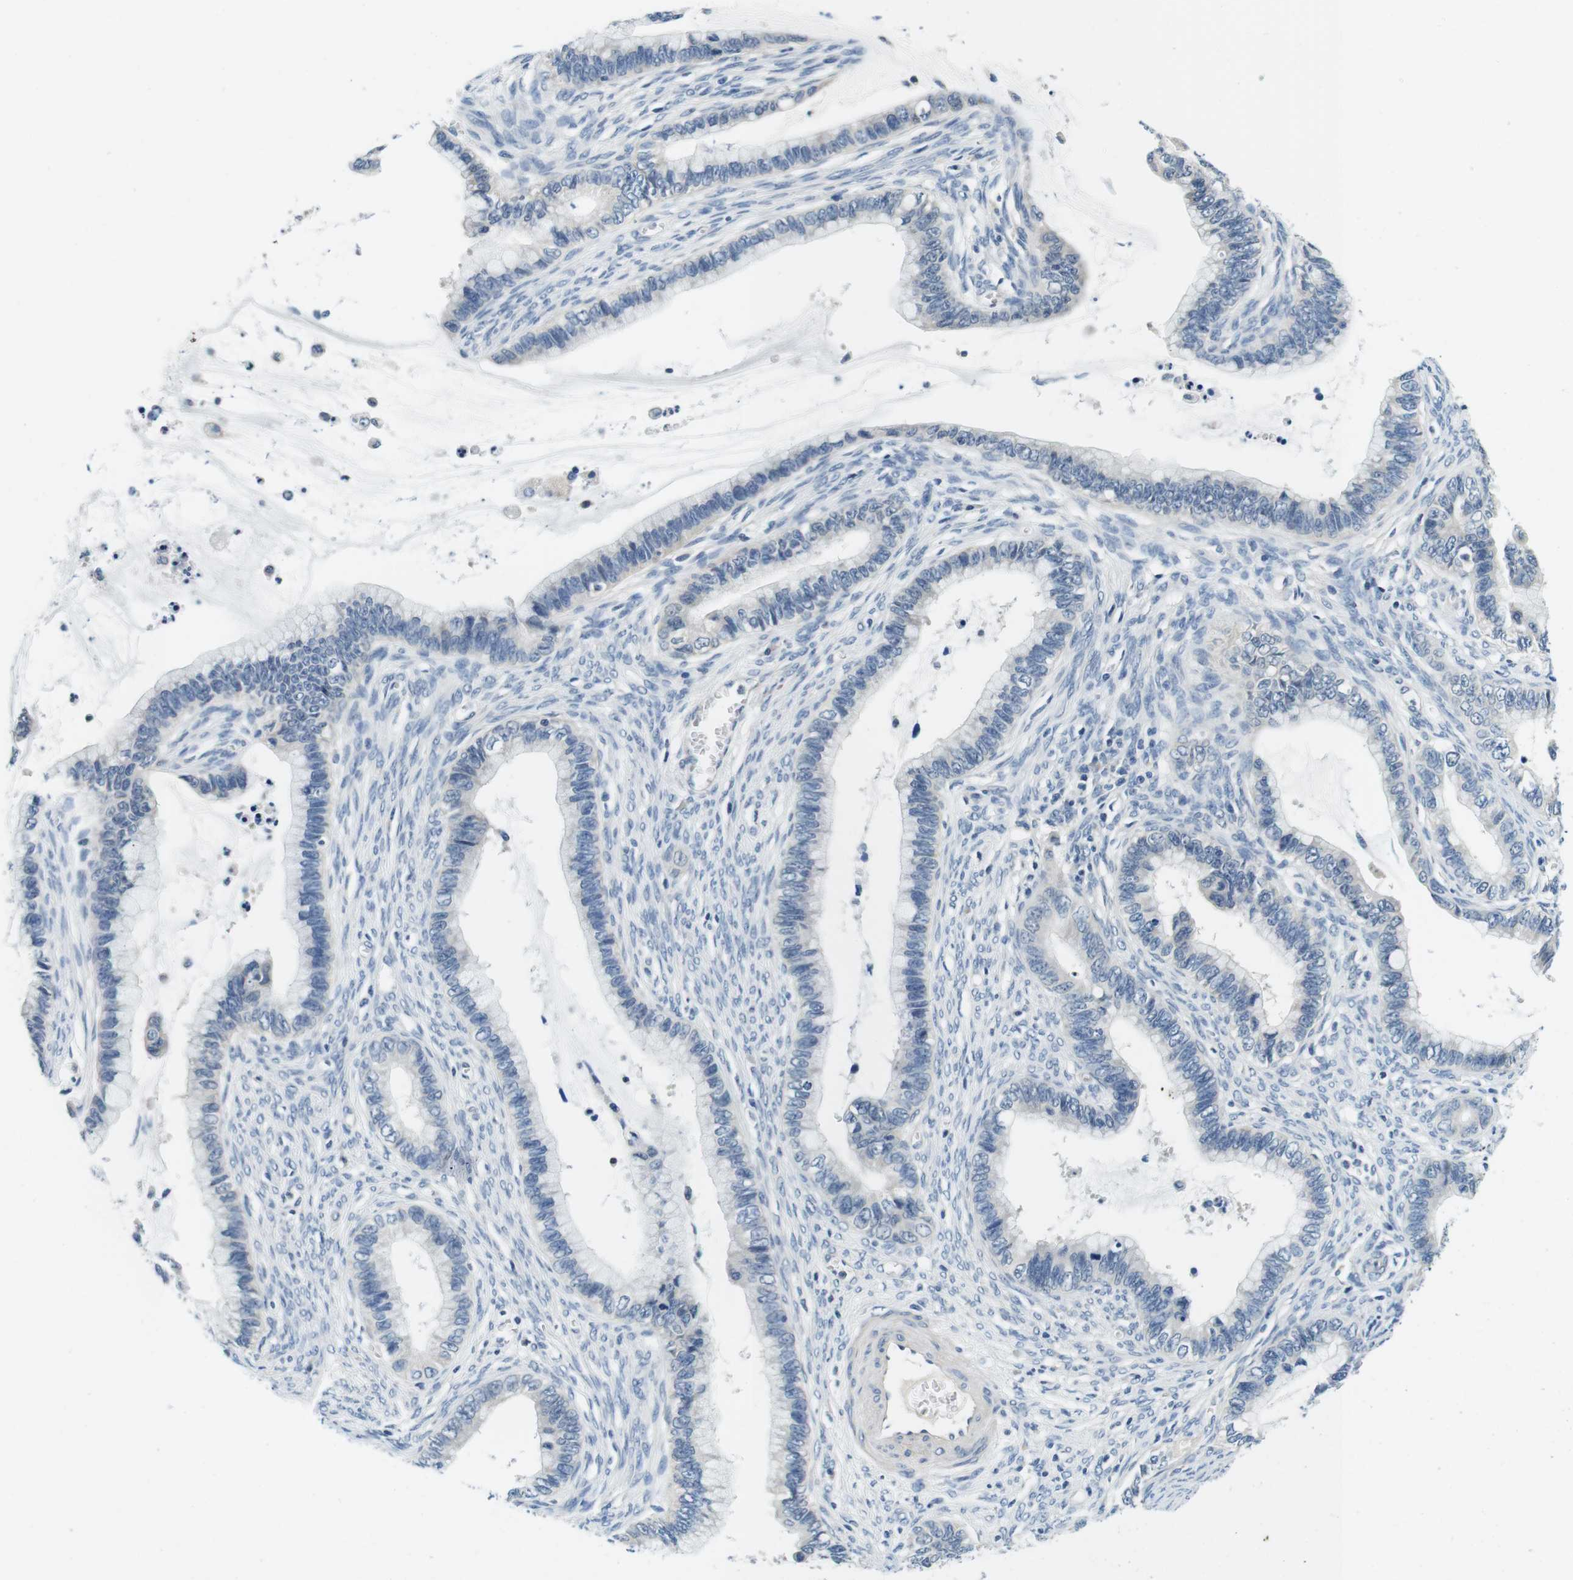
{"staining": {"intensity": "negative", "quantity": "none", "location": "none"}, "tissue": "cervical cancer", "cell_type": "Tumor cells", "image_type": "cancer", "snomed": [{"axis": "morphology", "description": "Adenocarcinoma, NOS"}, {"axis": "topography", "description": "Cervix"}], "caption": "Immunohistochemistry (IHC) of adenocarcinoma (cervical) displays no expression in tumor cells.", "gene": "DTNA", "patient": {"sex": "female", "age": 44}}